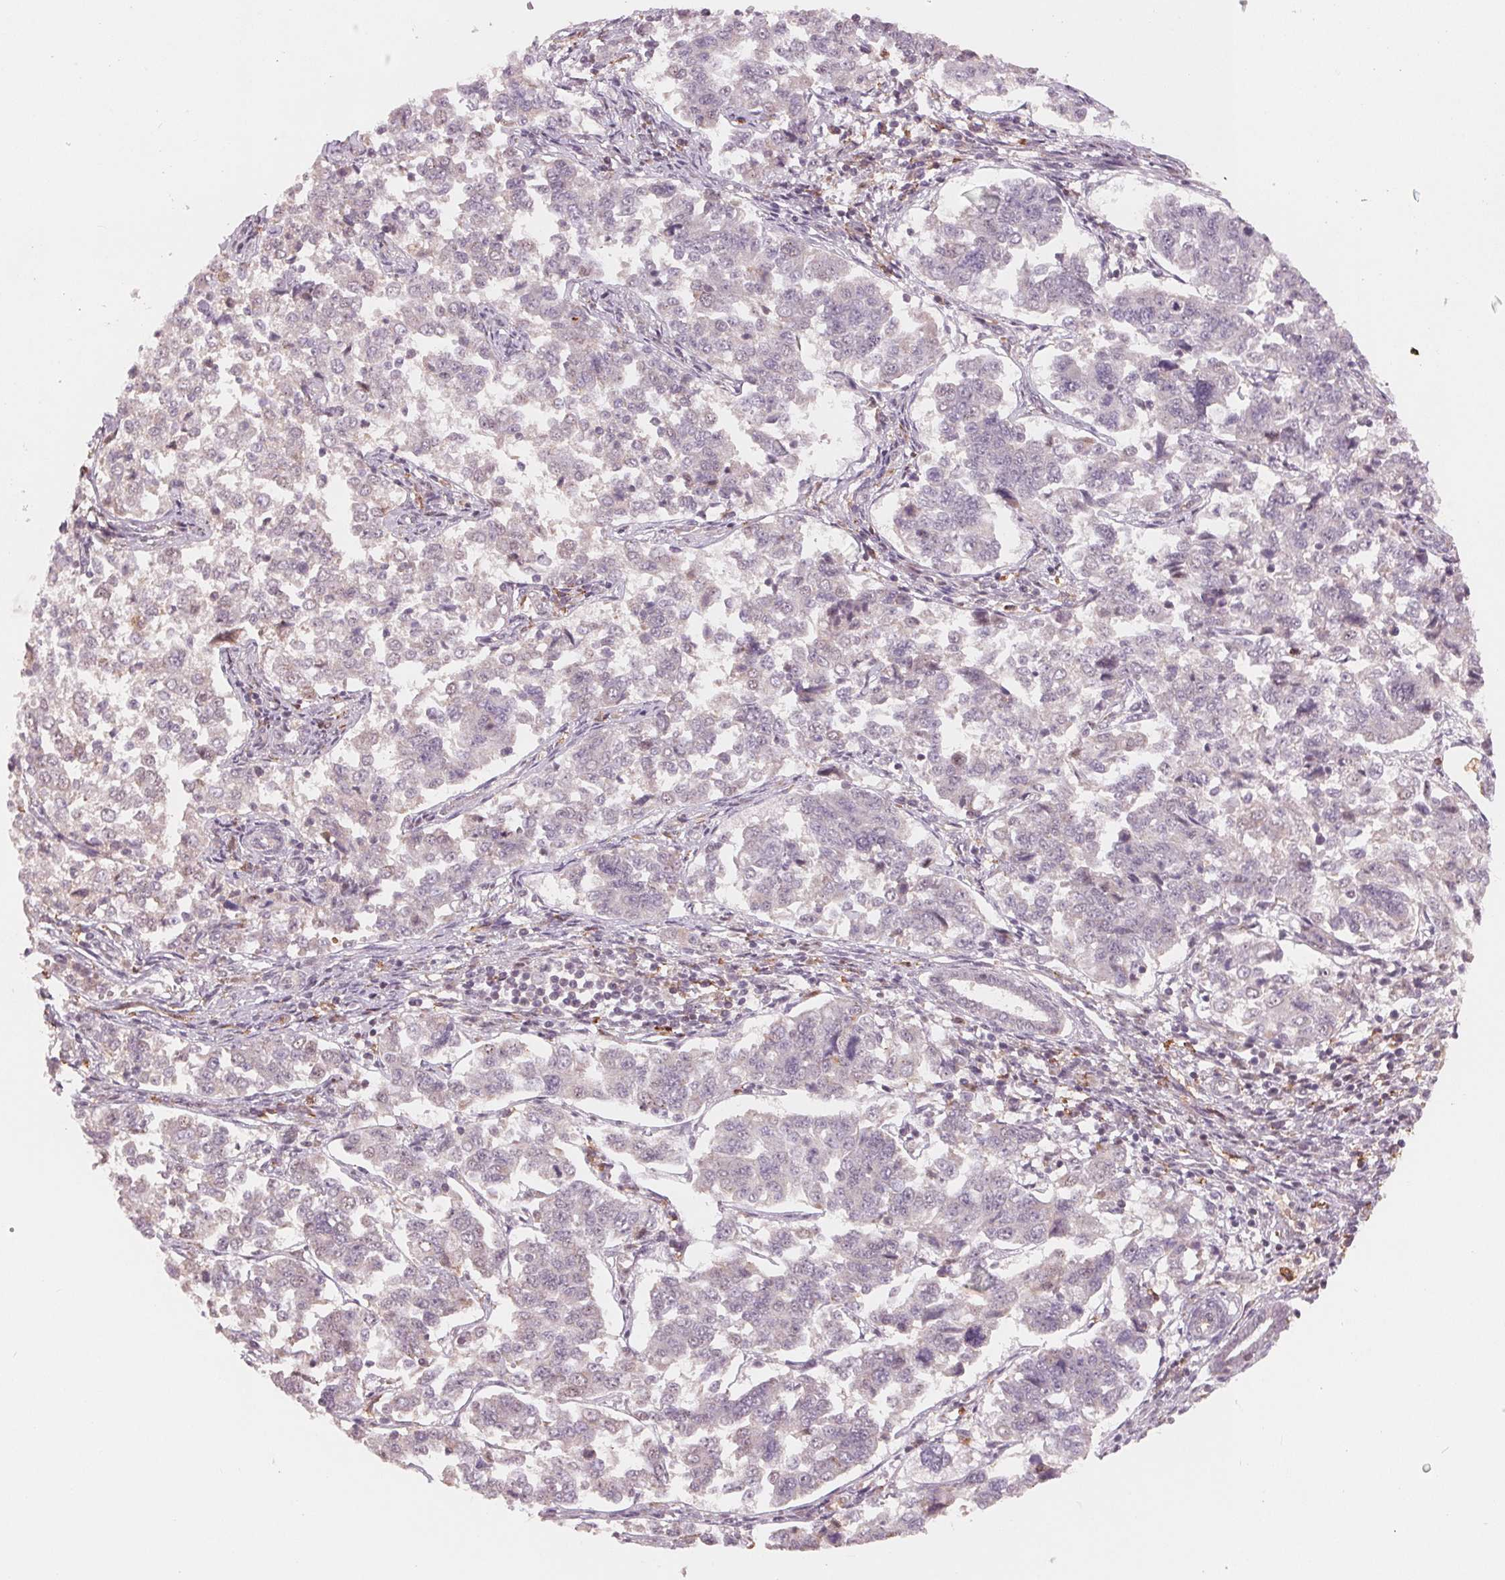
{"staining": {"intensity": "negative", "quantity": "none", "location": "none"}, "tissue": "endometrial cancer", "cell_type": "Tumor cells", "image_type": "cancer", "snomed": [{"axis": "morphology", "description": "Adenocarcinoma, NOS"}, {"axis": "topography", "description": "Endometrium"}], "caption": "Human adenocarcinoma (endometrial) stained for a protein using immunohistochemistry exhibits no positivity in tumor cells.", "gene": "IL9R", "patient": {"sex": "female", "age": 43}}